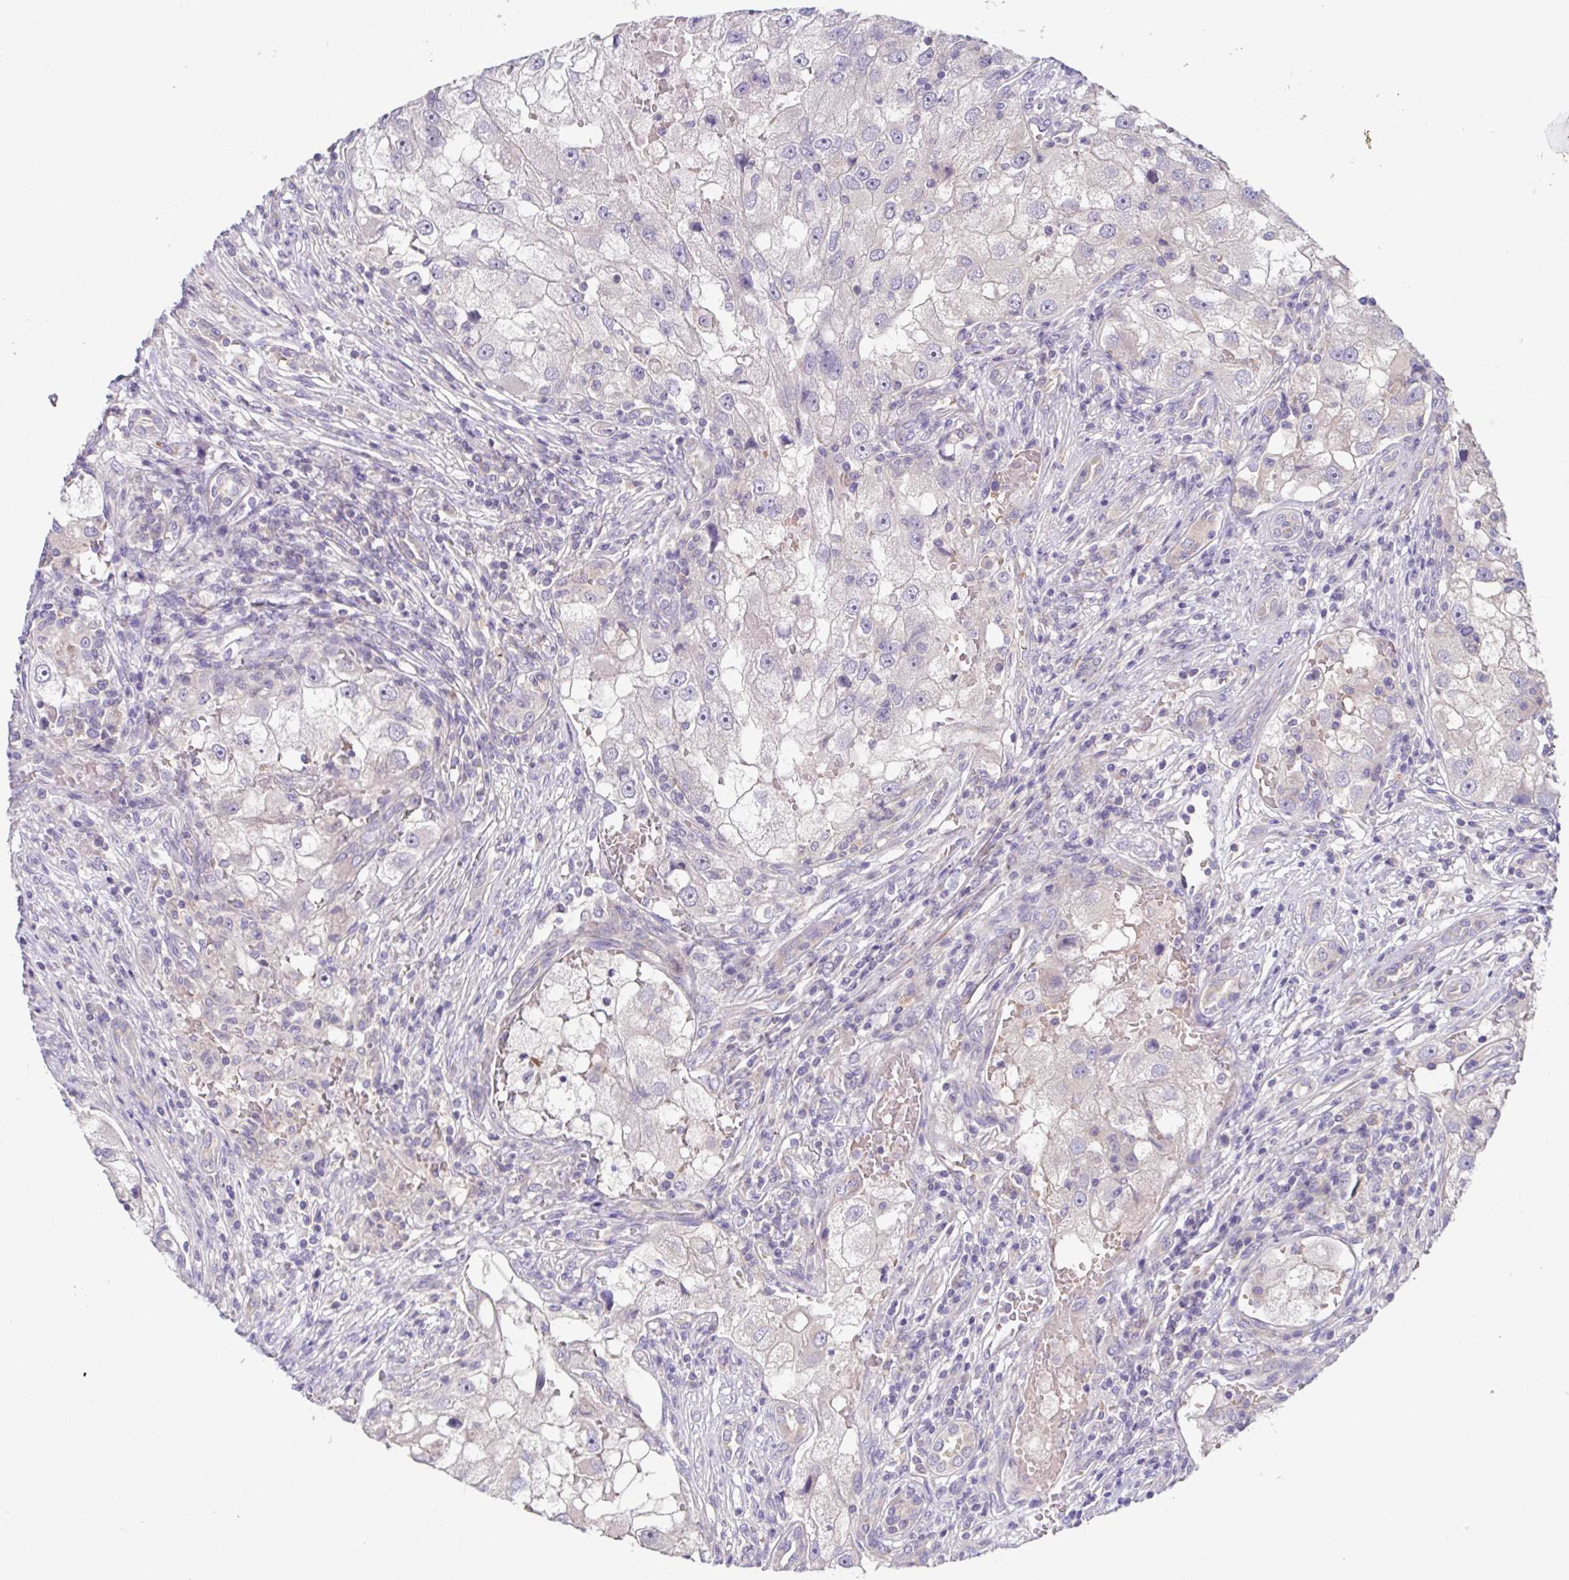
{"staining": {"intensity": "negative", "quantity": "none", "location": "none"}, "tissue": "renal cancer", "cell_type": "Tumor cells", "image_type": "cancer", "snomed": [{"axis": "morphology", "description": "Adenocarcinoma, NOS"}, {"axis": "topography", "description": "Kidney"}], "caption": "Photomicrograph shows no protein expression in tumor cells of renal cancer tissue.", "gene": "CFAP97D1", "patient": {"sex": "male", "age": 63}}